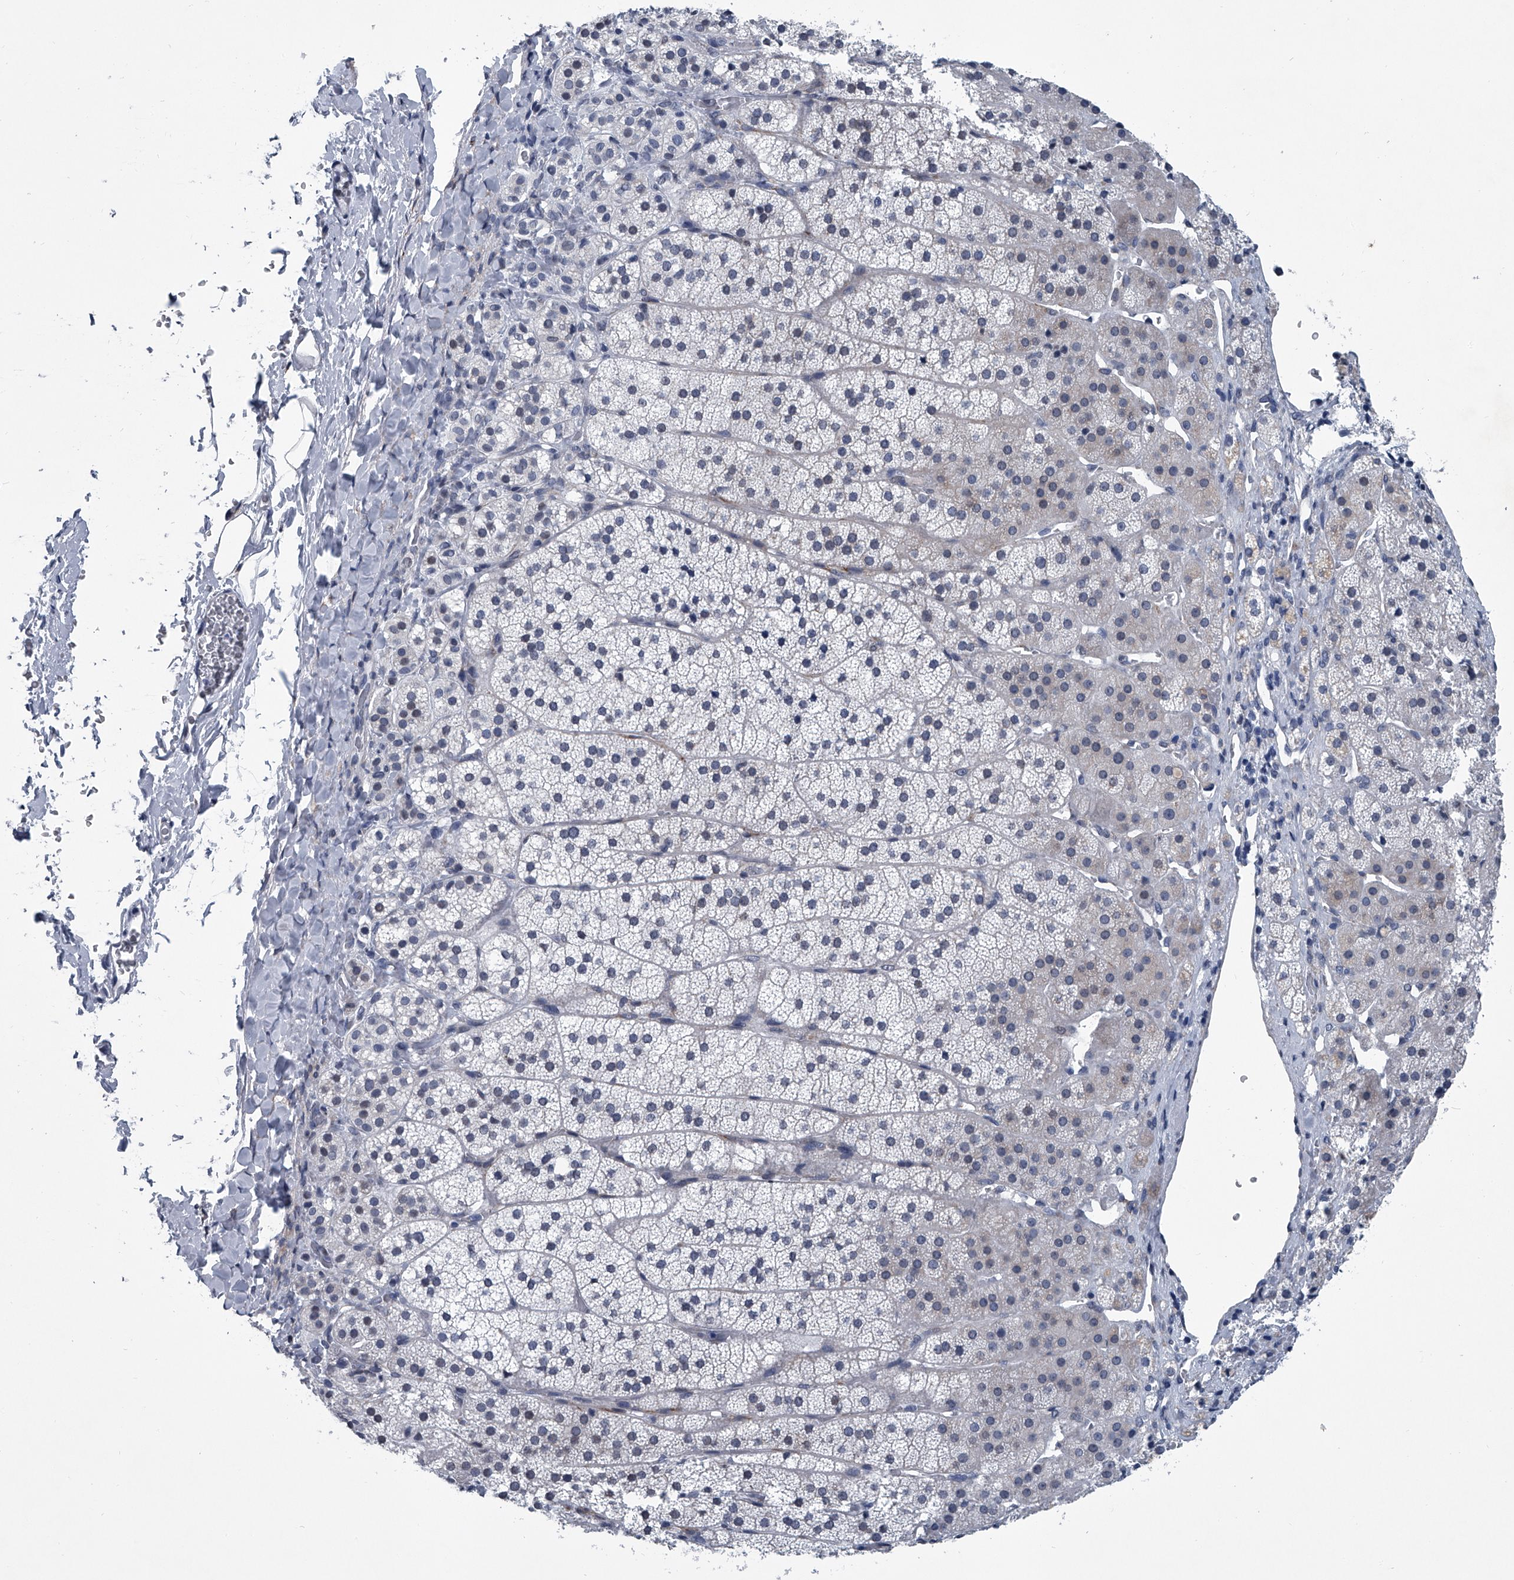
{"staining": {"intensity": "negative", "quantity": "none", "location": "none"}, "tissue": "adrenal gland", "cell_type": "Glandular cells", "image_type": "normal", "snomed": [{"axis": "morphology", "description": "Normal tissue, NOS"}, {"axis": "topography", "description": "Adrenal gland"}], "caption": "Normal adrenal gland was stained to show a protein in brown. There is no significant expression in glandular cells. (DAB (3,3'-diaminobenzidine) IHC with hematoxylin counter stain).", "gene": "PPP2R5D", "patient": {"sex": "female", "age": 44}}